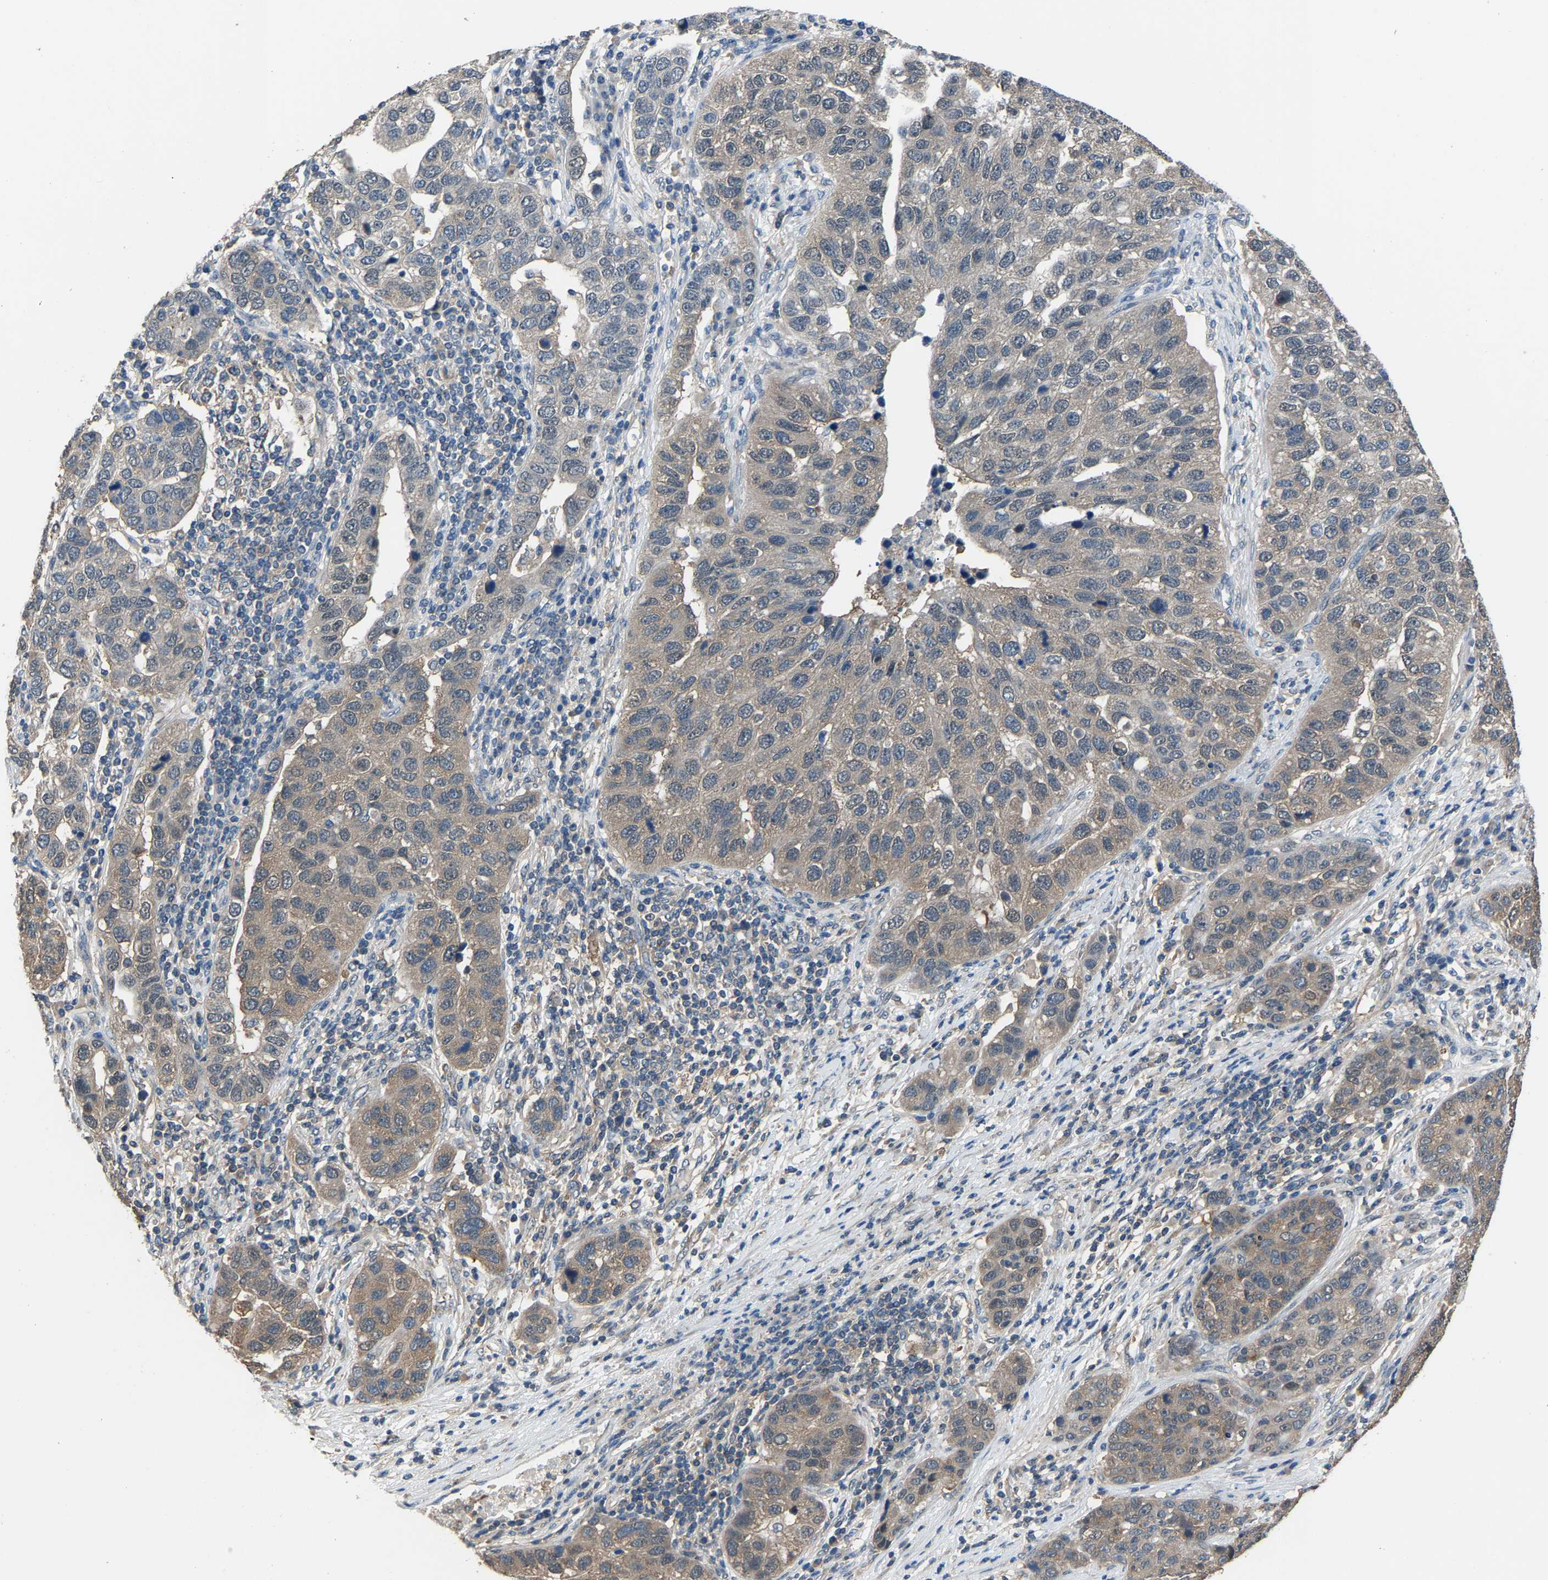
{"staining": {"intensity": "weak", "quantity": "25%-75%", "location": "cytoplasmic/membranous"}, "tissue": "pancreatic cancer", "cell_type": "Tumor cells", "image_type": "cancer", "snomed": [{"axis": "morphology", "description": "Adenocarcinoma, NOS"}, {"axis": "topography", "description": "Pancreas"}], "caption": "A photomicrograph of adenocarcinoma (pancreatic) stained for a protein exhibits weak cytoplasmic/membranous brown staining in tumor cells.", "gene": "ABCC9", "patient": {"sex": "female", "age": 61}}